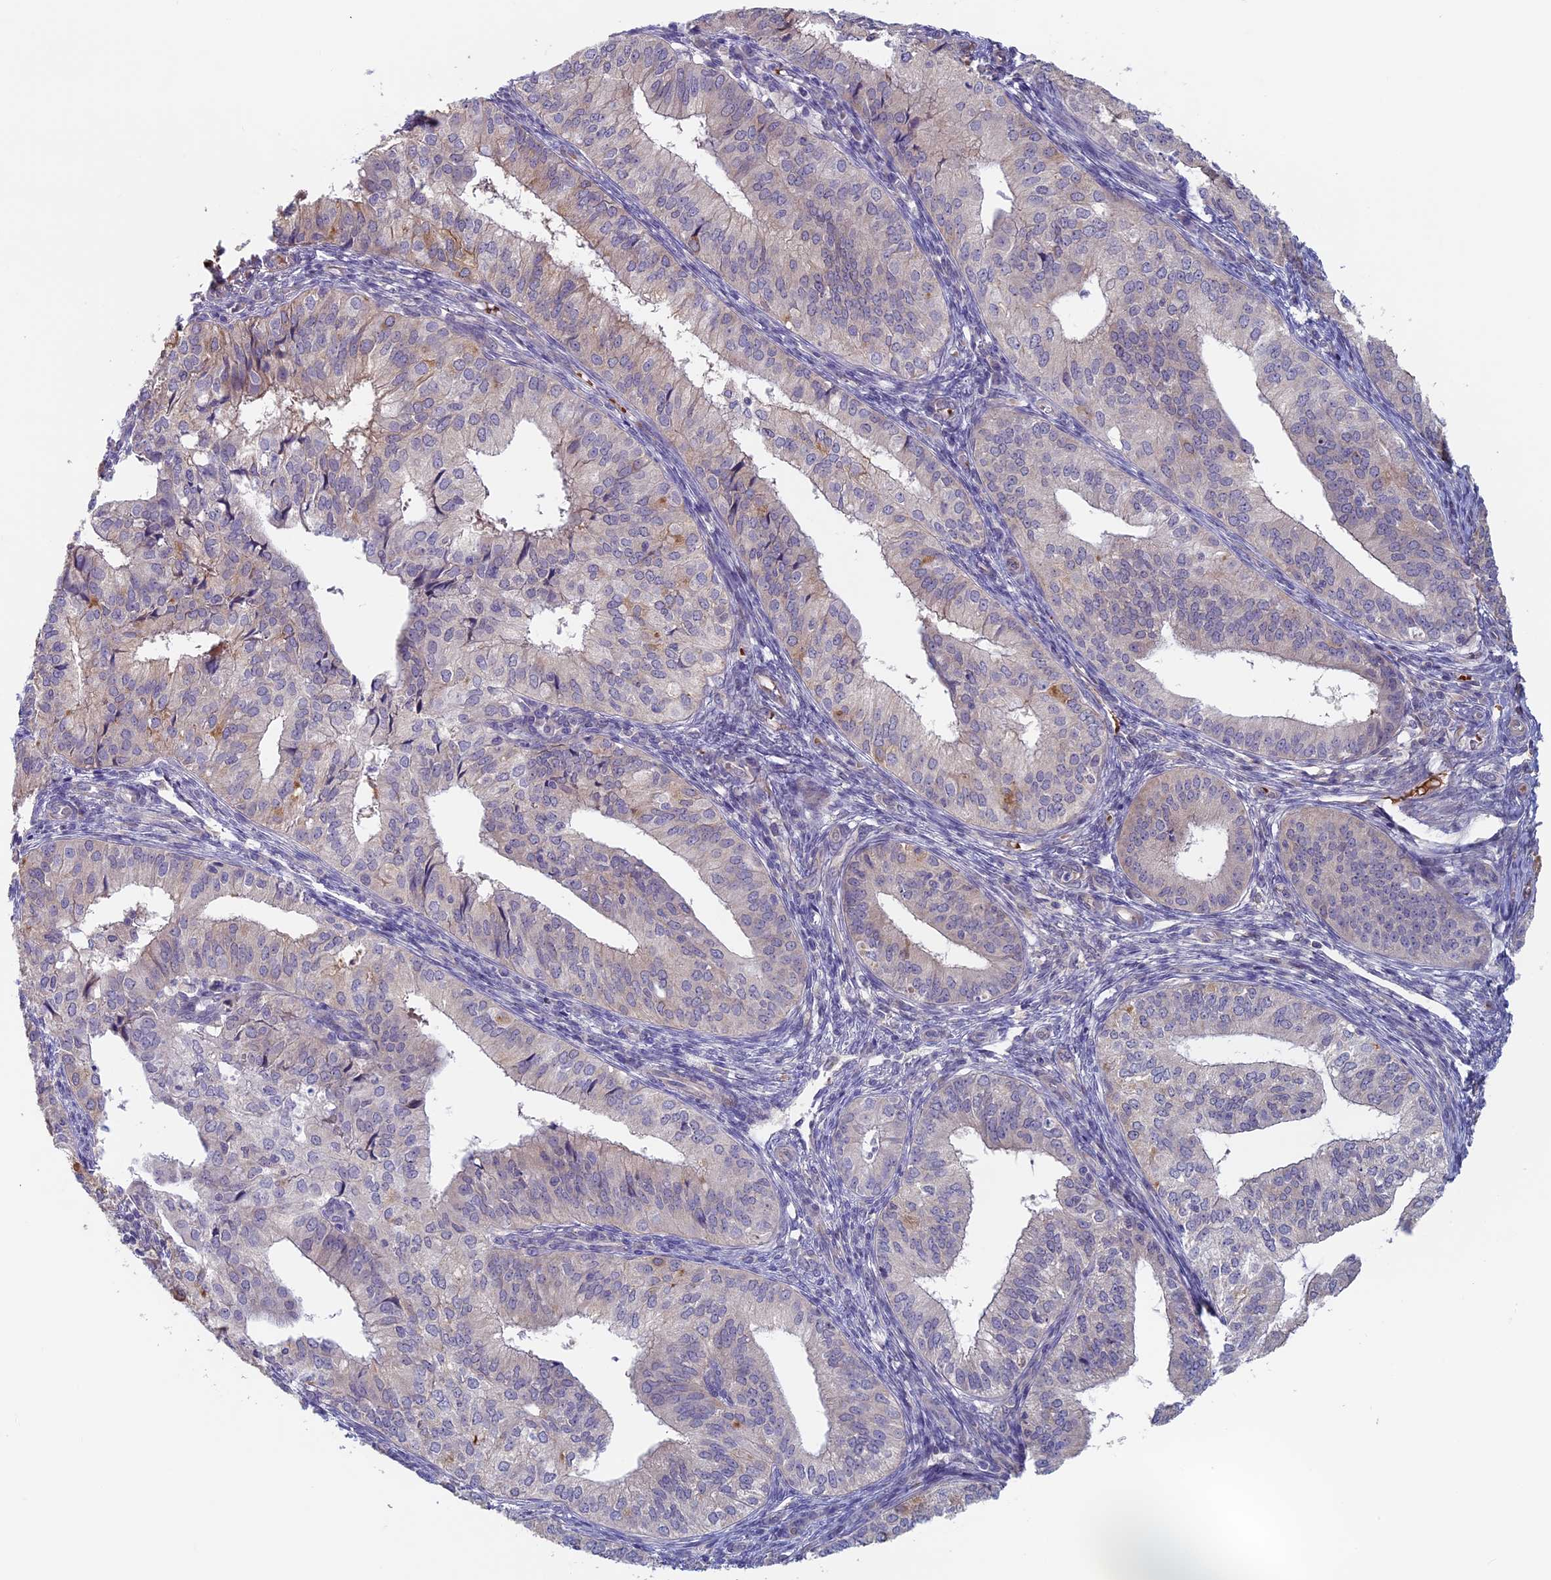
{"staining": {"intensity": "weak", "quantity": "<25%", "location": "cytoplasmic/membranous"}, "tissue": "endometrial cancer", "cell_type": "Tumor cells", "image_type": "cancer", "snomed": [{"axis": "morphology", "description": "Adenocarcinoma, NOS"}, {"axis": "topography", "description": "Endometrium"}], "caption": "DAB (3,3'-diaminobenzidine) immunohistochemical staining of human endometrial cancer exhibits no significant positivity in tumor cells. The staining is performed using DAB brown chromogen with nuclei counter-stained in using hematoxylin.", "gene": "RCCD1", "patient": {"sex": "female", "age": 50}}